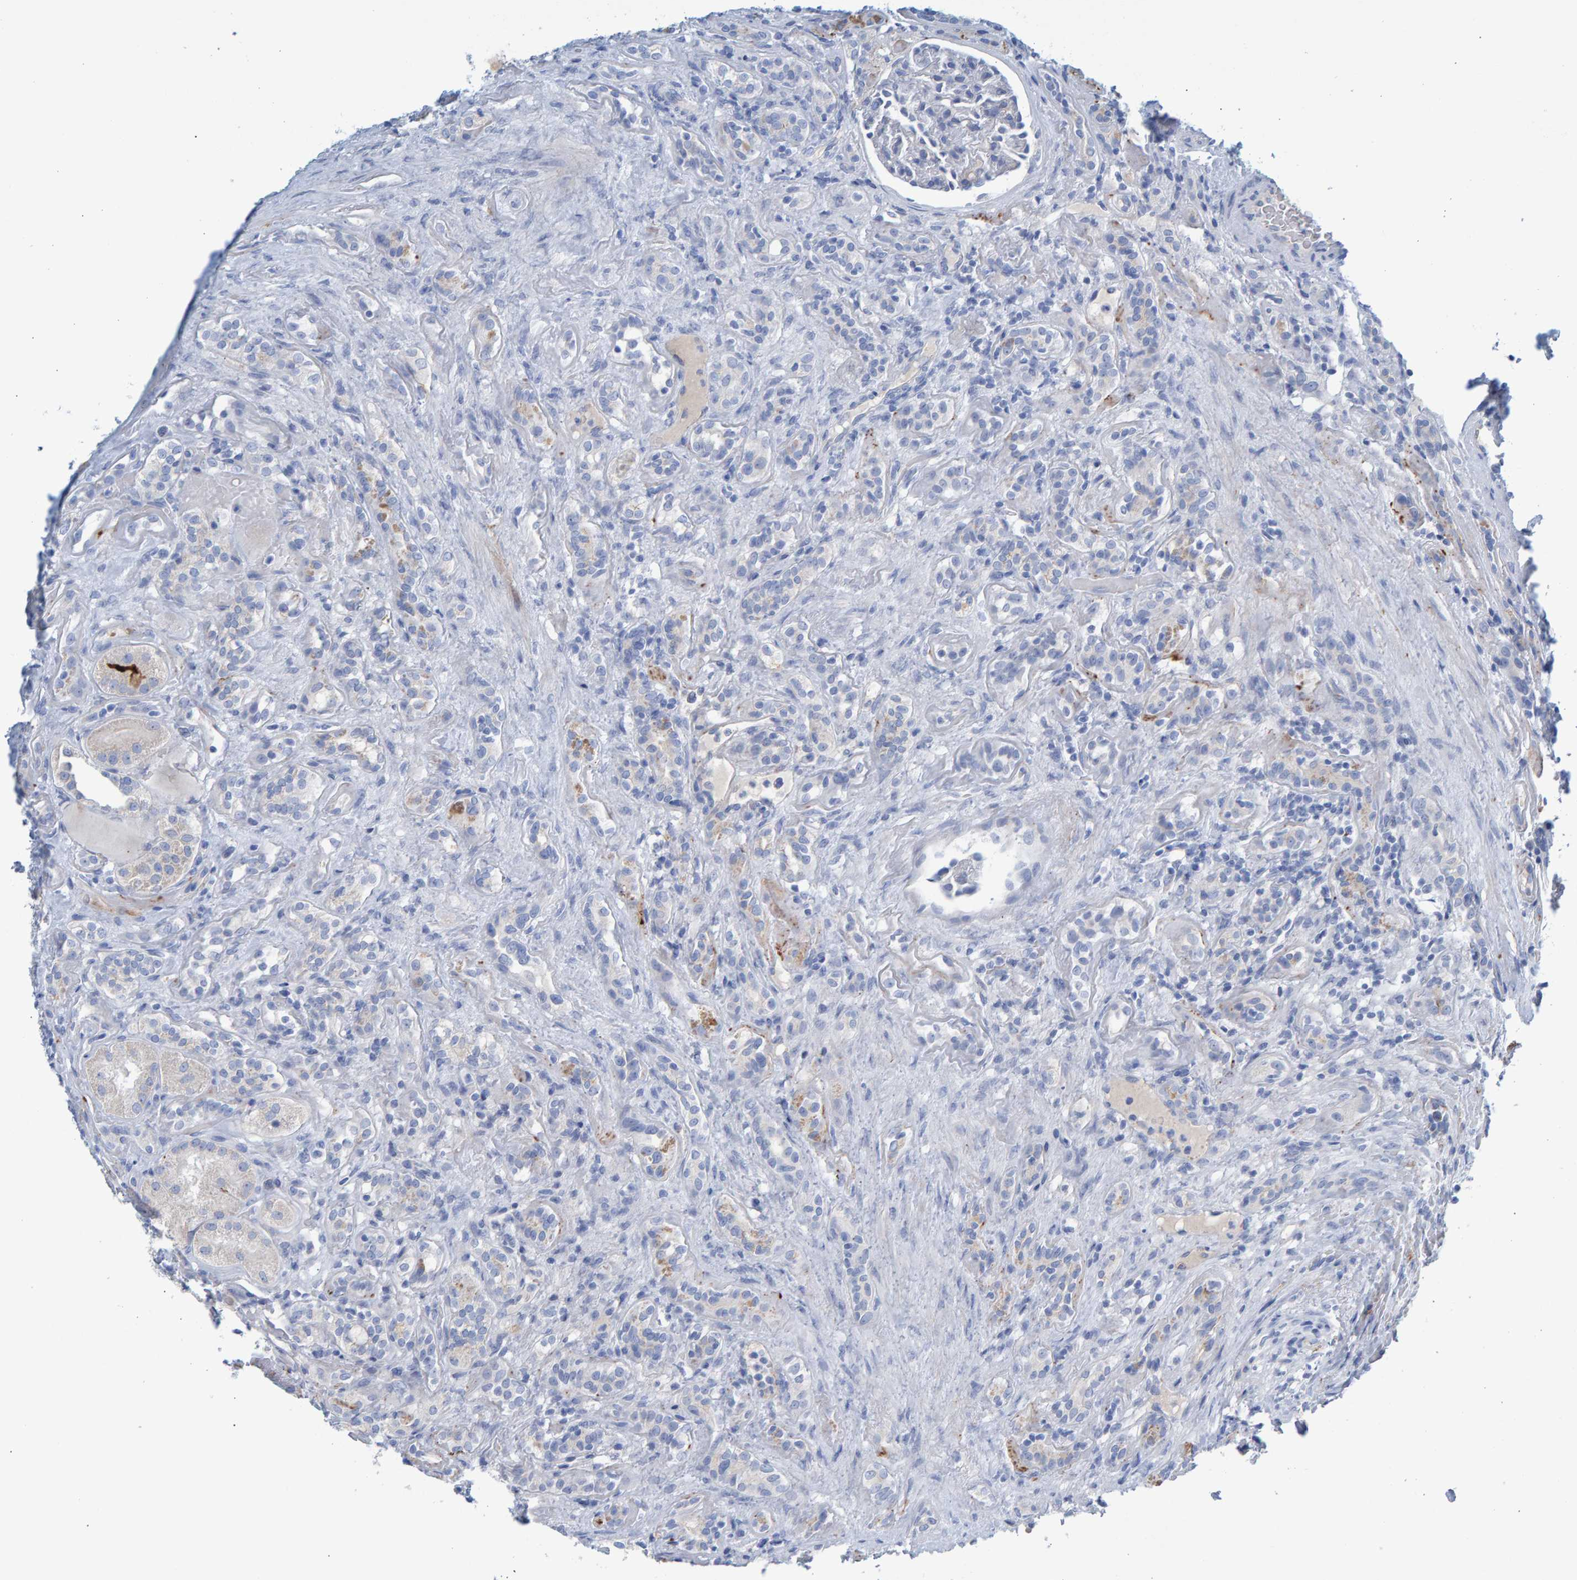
{"staining": {"intensity": "negative", "quantity": "none", "location": "none"}, "tissue": "renal cancer", "cell_type": "Tumor cells", "image_type": "cancer", "snomed": [{"axis": "morphology", "description": "Normal tissue, NOS"}, {"axis": "morphology", "description": "Adenocarcinoma, NOS"}, {"axis": "topography", "description": "Kidney"}], "caption": "There is no significant staining in tumor cells of renal adenocarcinoma. (DAB IHC with hematoxylin counter stain).", "gene": "SLC34A3", "patient": {"sex": "female", "age": 72}}